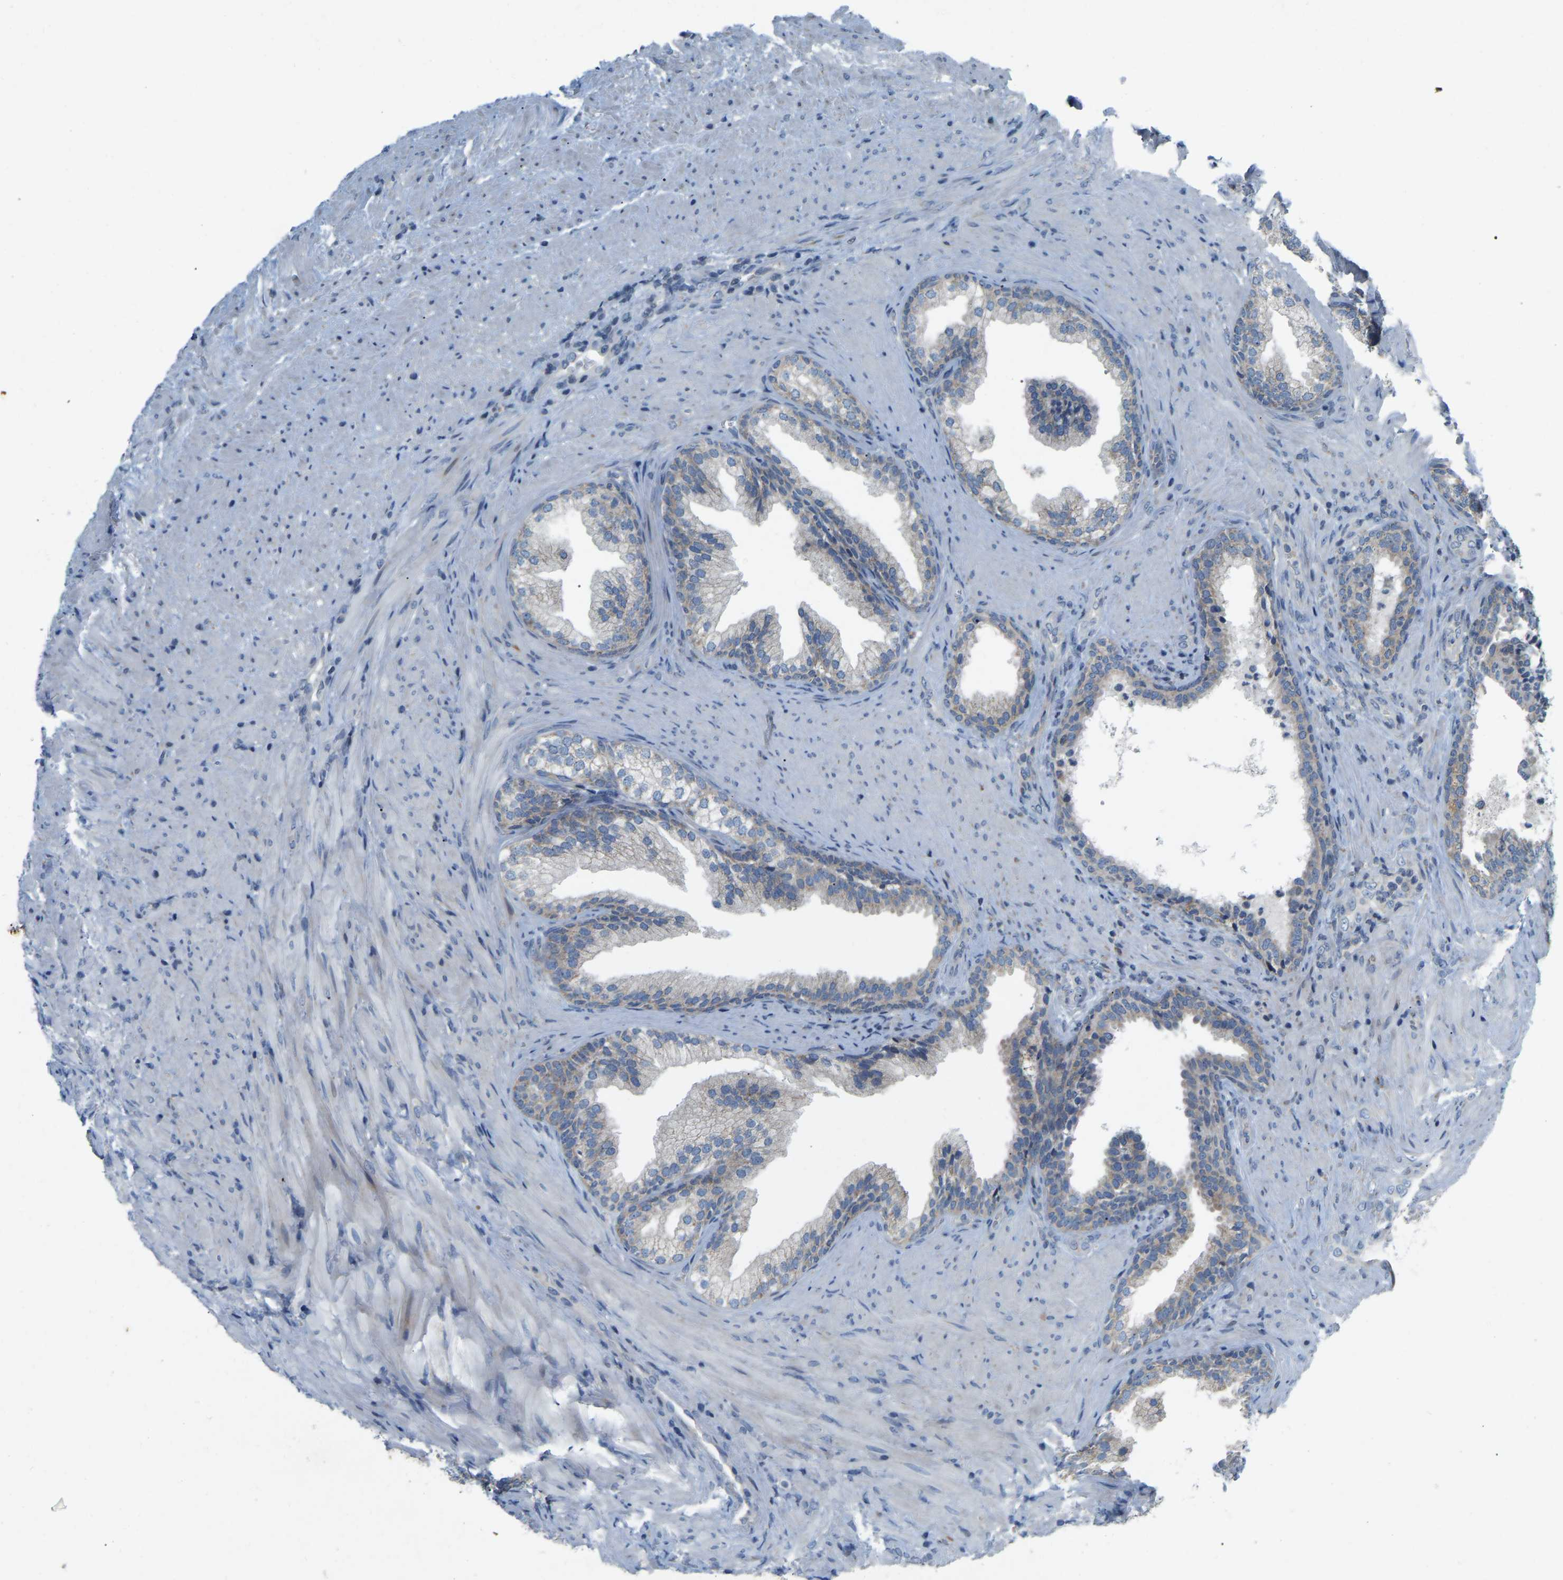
{"staining": {"intensity": "weak", "quantity": "<25%", "location": "cytoplasmic/membranous"}, "tissue": "prostate", "cell_type": "Glandular cells", "image_type": "normal", "snomed": [{"axis": "morphology", "description": "Normal tissue, NOS"}, {"axis": "topography", "description": "Prostate"}], "caption": "DAB immunohistochemical staining of benign human prostate demonstrates no significant positivity in glandular cells. Nuclei are stained in blue.", "gene": "ENSG00000283765", "patient": {"sex": "male", "age": 76}}